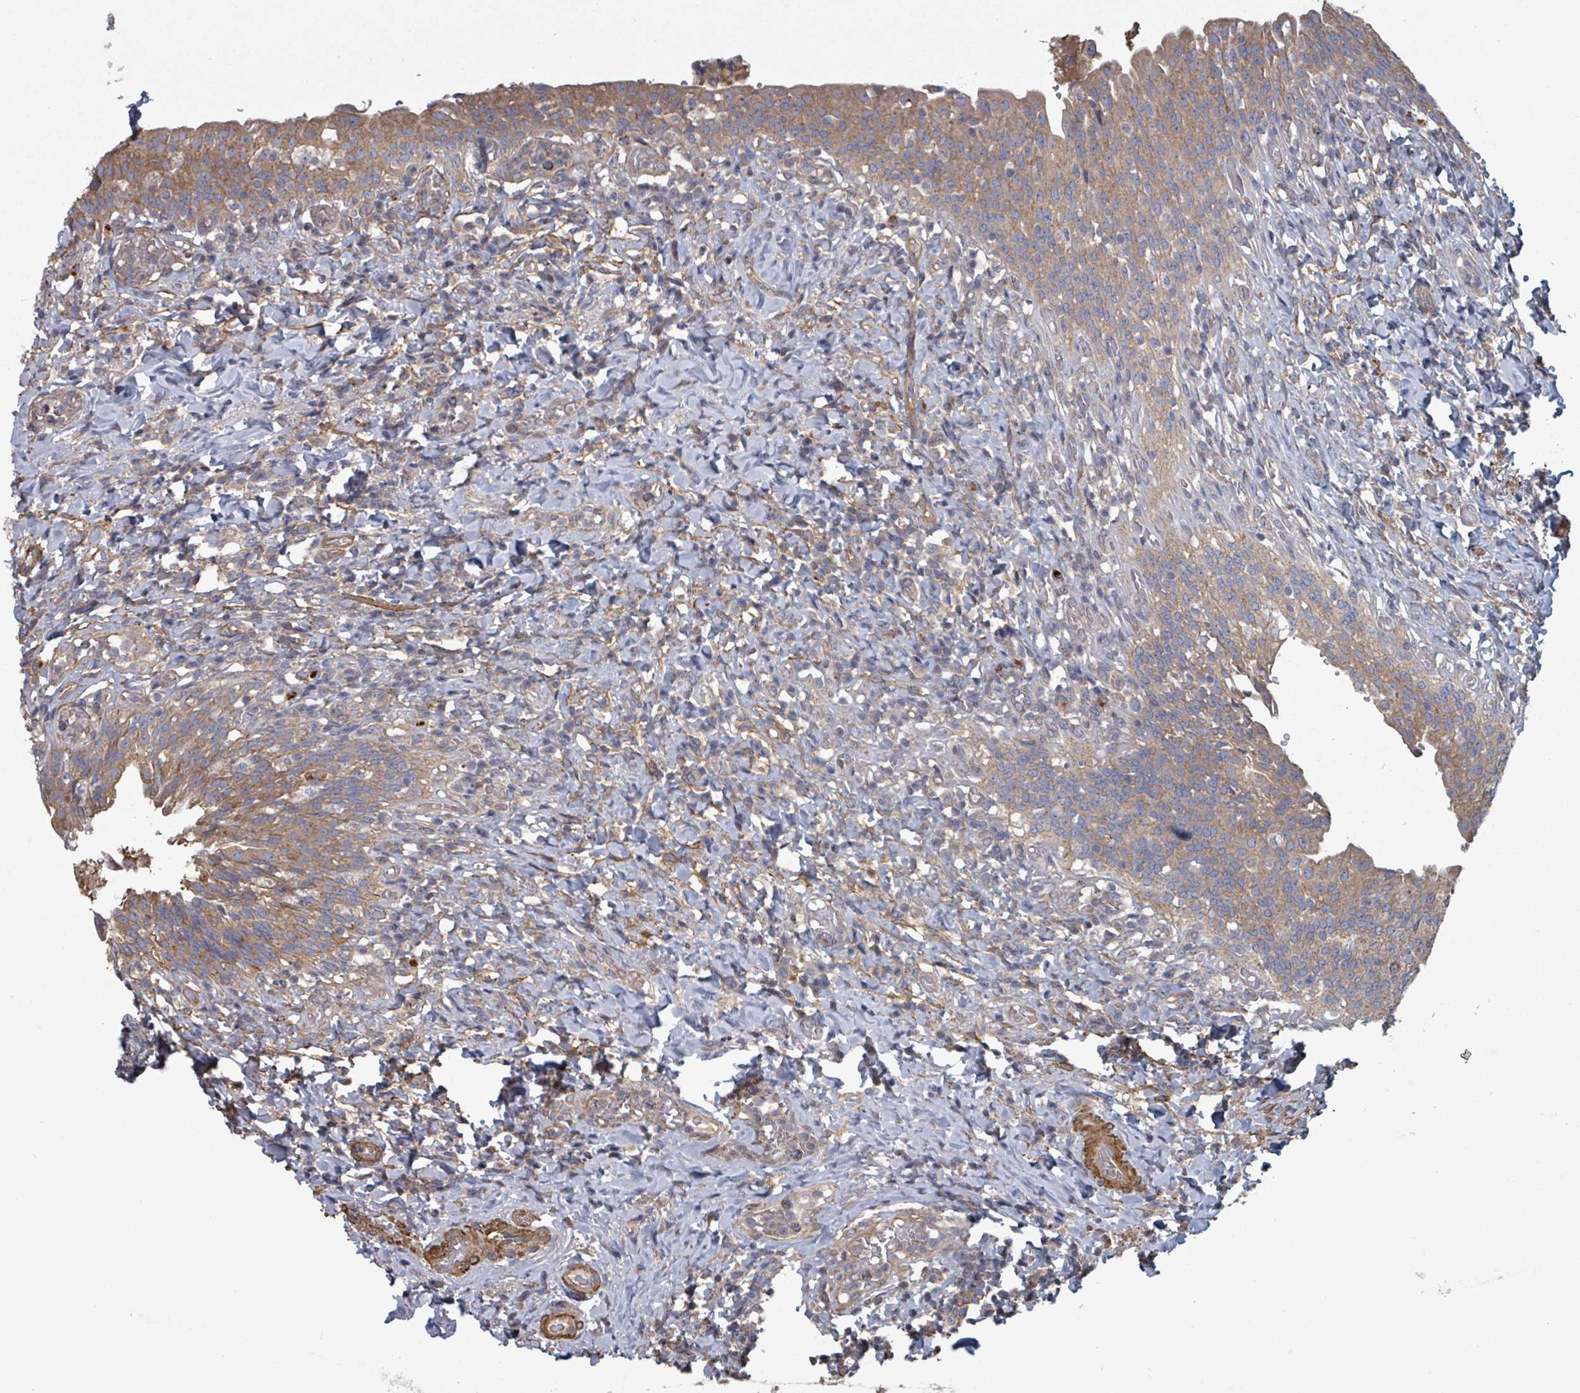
{"staining": {"intensity": "moderate", "quantity": ">75%", "location": "cytoplasmic/membranous"}, "tissue": "urinary bladder", "cell_type": "Urothelial cells", "image_type": "normal", "snomed": [{"axis": "morphology", "description": "Normal tissue, NOS"}, {"axis": "morphology", "description": "Inflammation, NOS"}, {"axis": "topography", "description": "Urinary bladder"}], "caption": "About >75% of urothelial cells in benign human urinary bladder show moderate cytoplasmic/membranous protein positivity as visualized by brown immunohistochemical staining.", "gene": "ADCK1", "patient": {"sex": "male", "age": 64}}